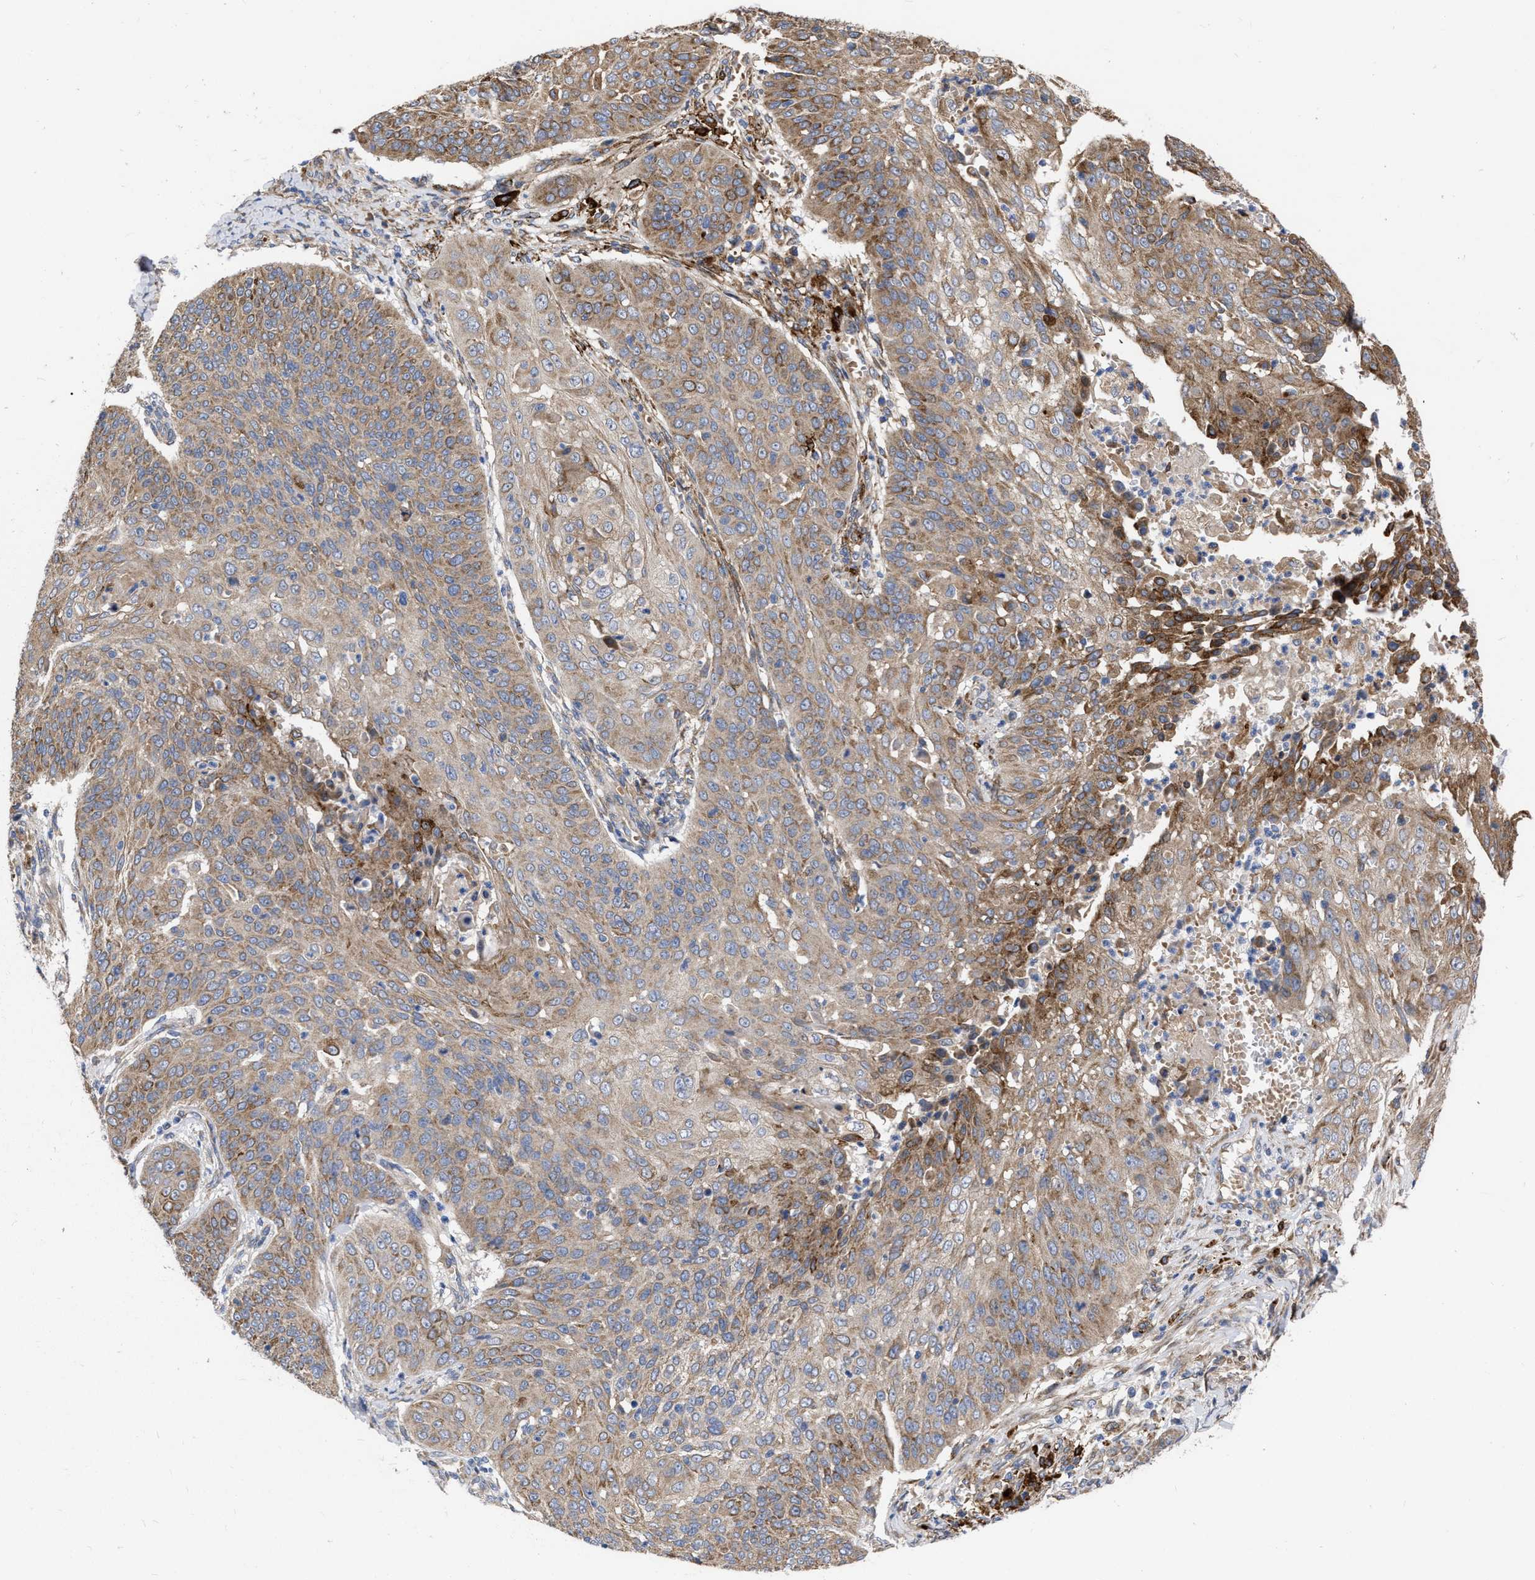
{"staining": {"intensity": "weak", "quantity": ">75%", "location": "cytoplasmic/membranous"}, "tissue": "cervical cancer", "cell_type": "Tumor cells", "image_type": "cancer", "snomed": [{"axis": "morphology", "description": "Squamous cell carcinoma, NOS"}, {"axis": "topography", "description": "Cervix"}], "caption": "Squamous cell carcinoma (cervical) was stained to show a protein in brown. There is low levels of weak cytoplasmic/membranous expression in about >75% of tumor cells.", "gene": "MLST8", "patient": {"sex": "female", "age": 64}}